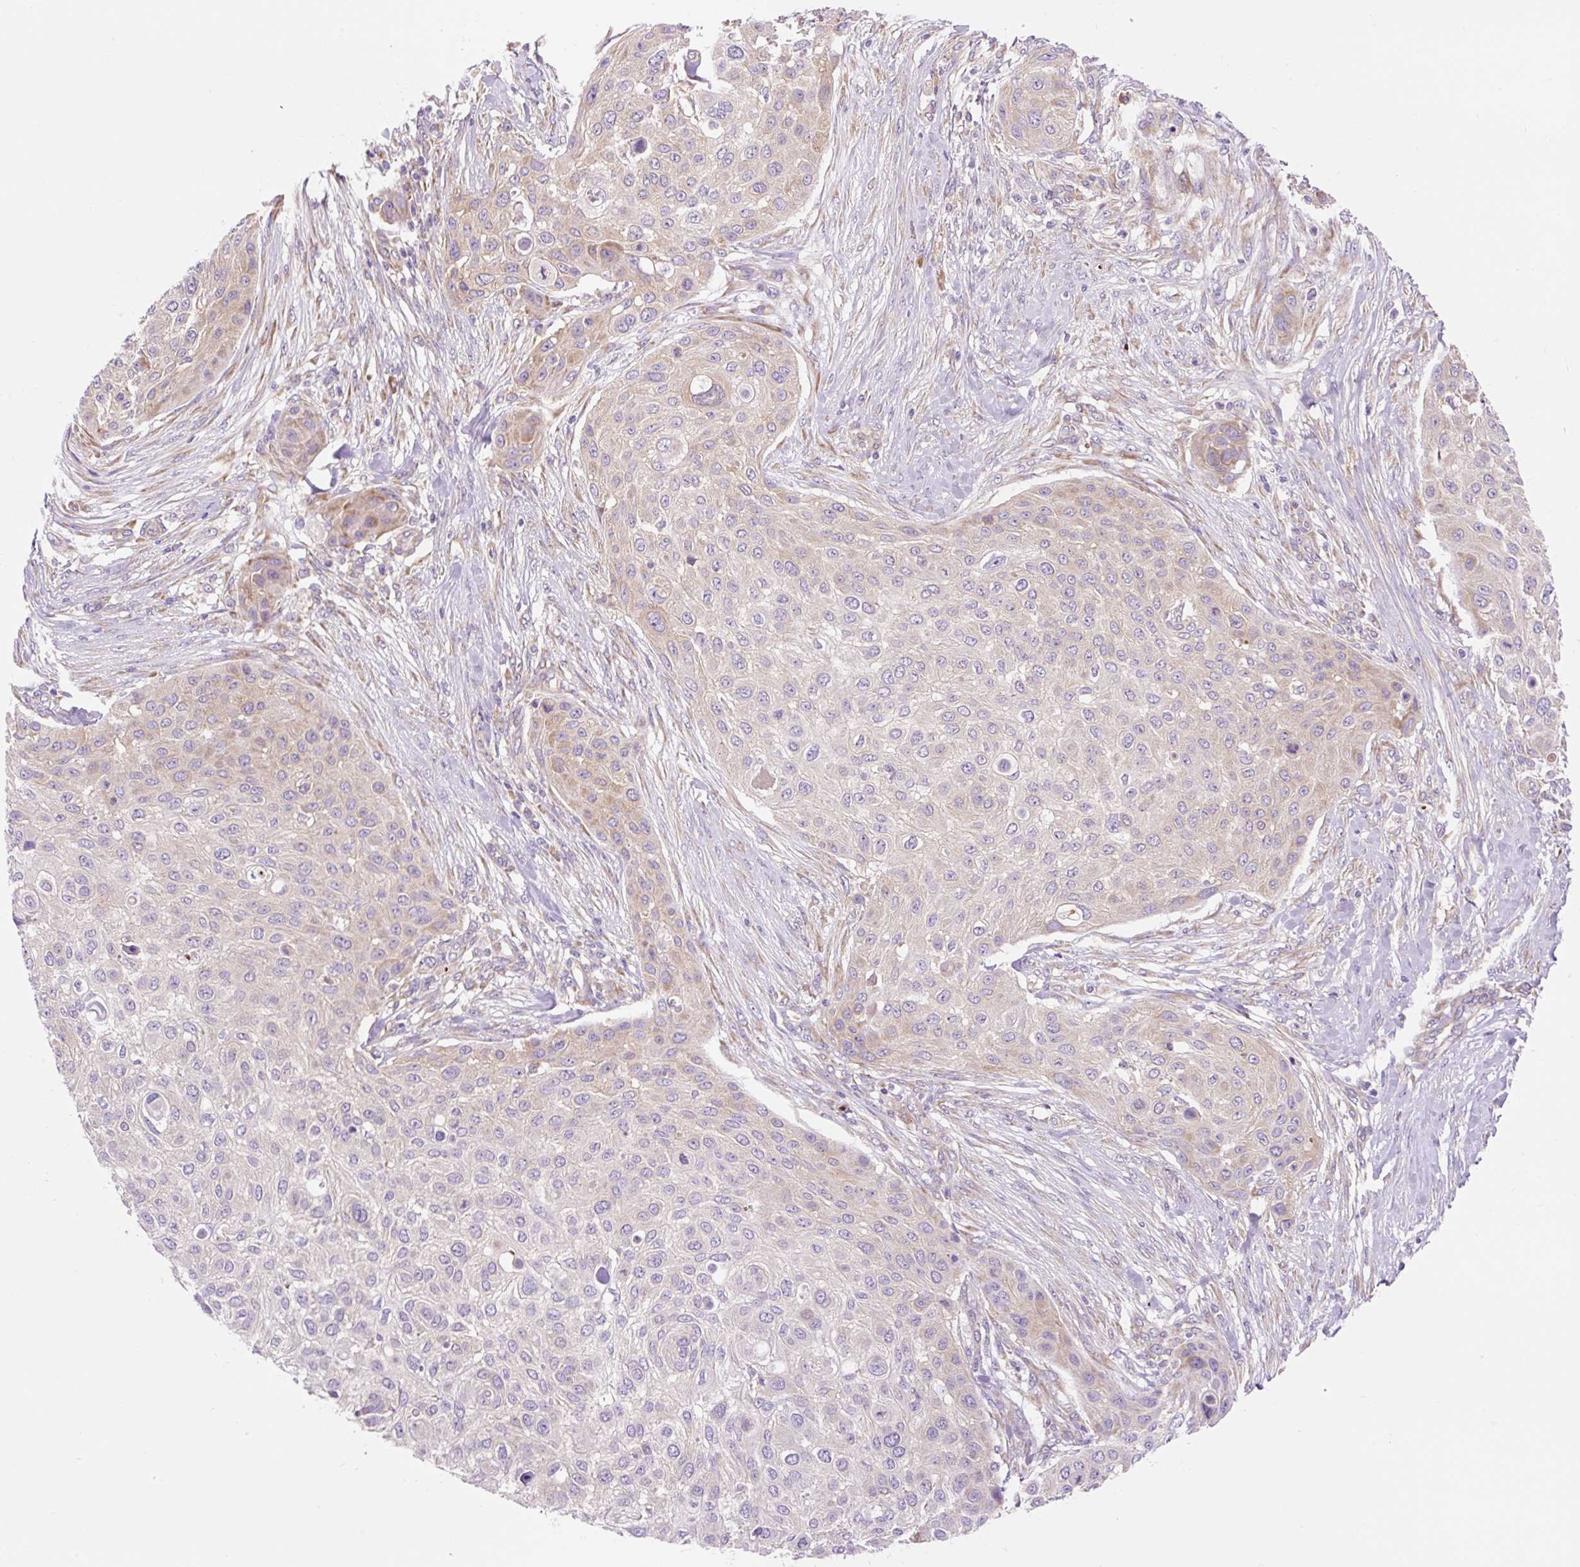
{"staining": {"intensity": "weak", "quantity": "25%-75%", "location": "cytoplasmic/membranous"}, "tissue": "skin cancer", "cell_type": "Tumor cells", "image_type": "cancer", "snomed": [{"axis": "morphology", "description": "Squamous cell carcinoma, NOS"}, {"axis": "topography", "description": "Skin"}], "caption": "Human skin squamous cell carcinoma stained with a brown dye displays weak cytoplasmic/membranous positive expression in about 25%-75% of tumor cells.", "gene": "GPR45", "patient": {"sex": "female", "age": 87}}